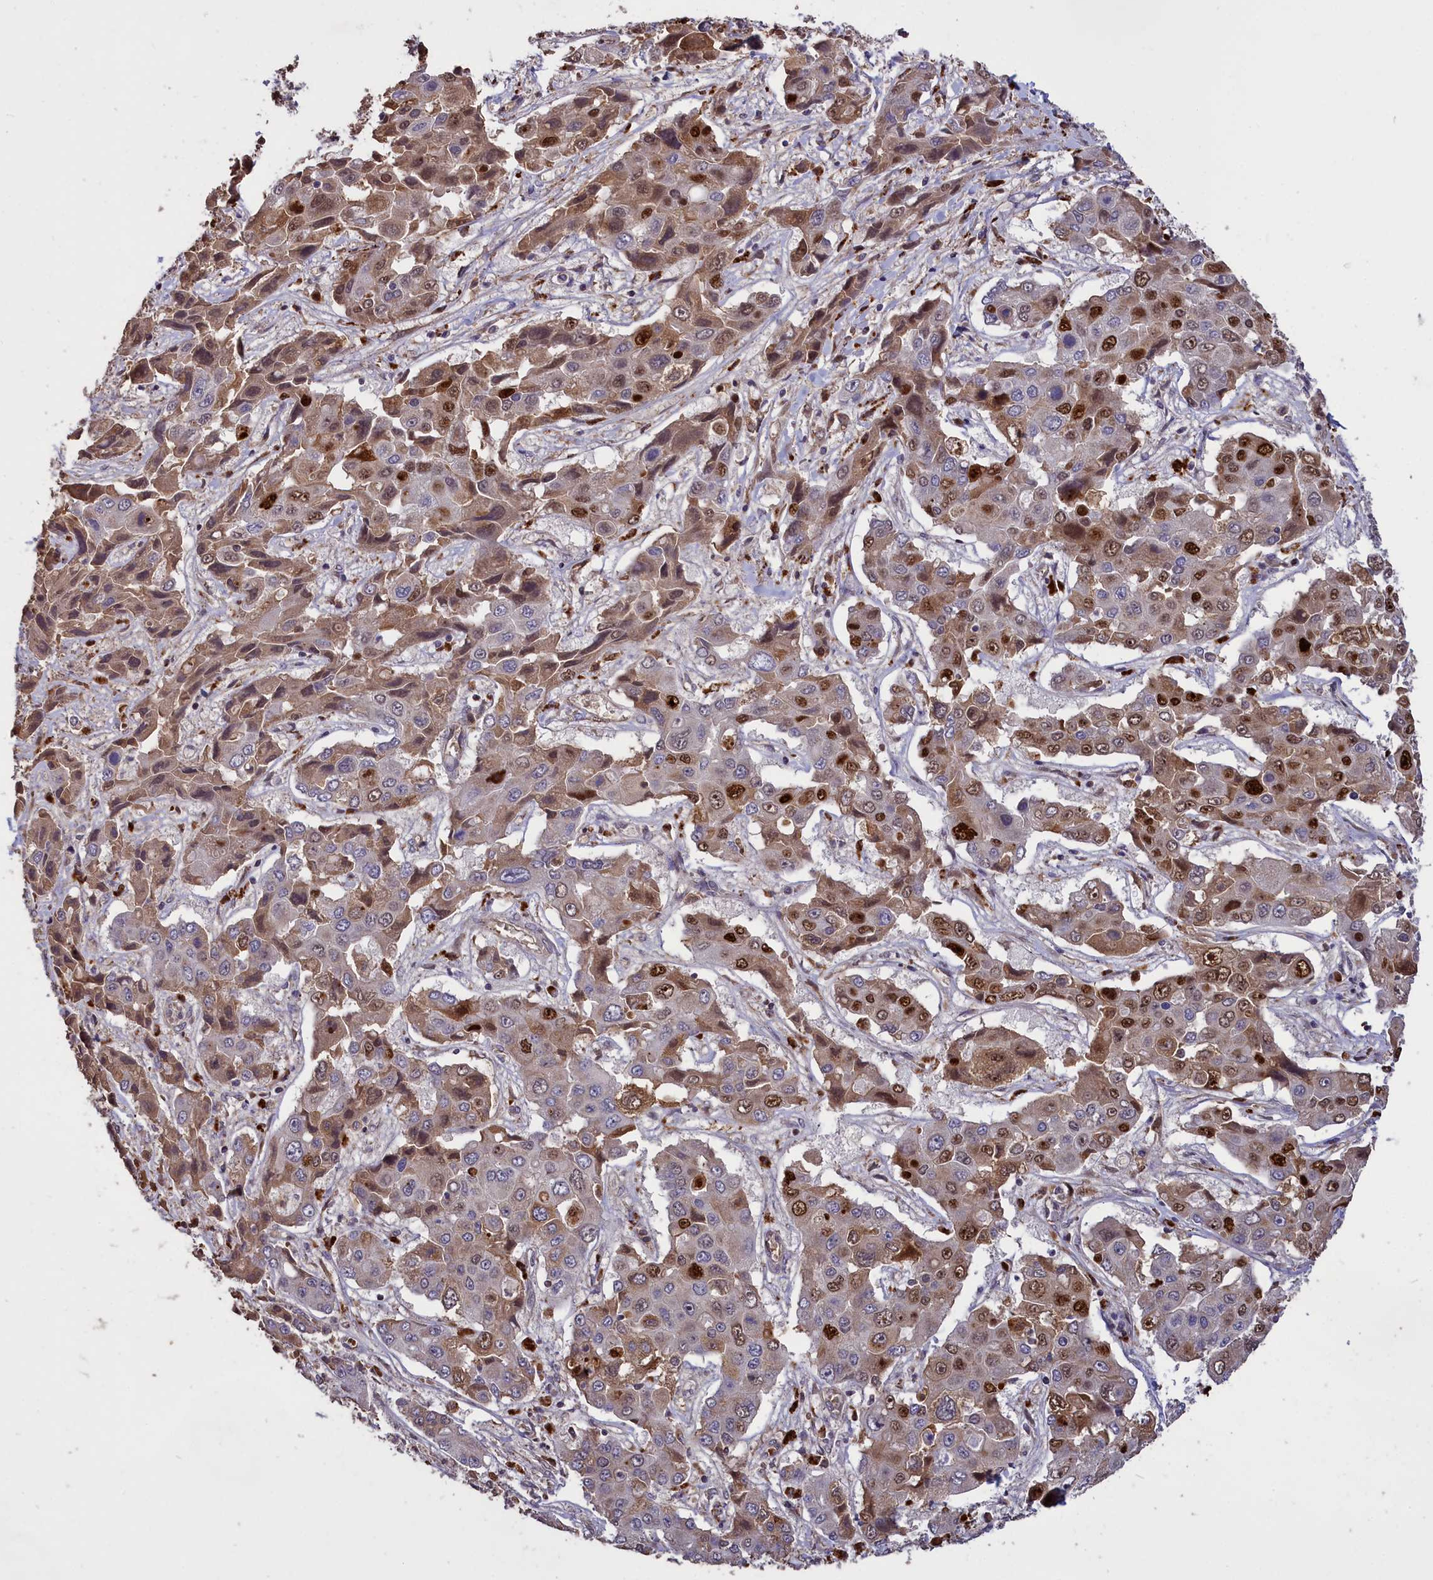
{"staining": {"intensity": "strong", "quantity": "<25%", "location": "nuclear"}, "tissue": "liver cancer", "cell_type": "Tumor cells", "image_type": "cancer", "snomed": [{"axis": "morphology", "description": "Cholangiocarcinoma"}, {"axis": "topography", "description": "Liver"}], "caption": "Liver cholangiocarcinoma stained with a brown dye reveals strong nuclear positive positivity in approximately <25% of tumor cells.", "gene": "CLRN2", "patient": {"sex": "male", "age": 67}}